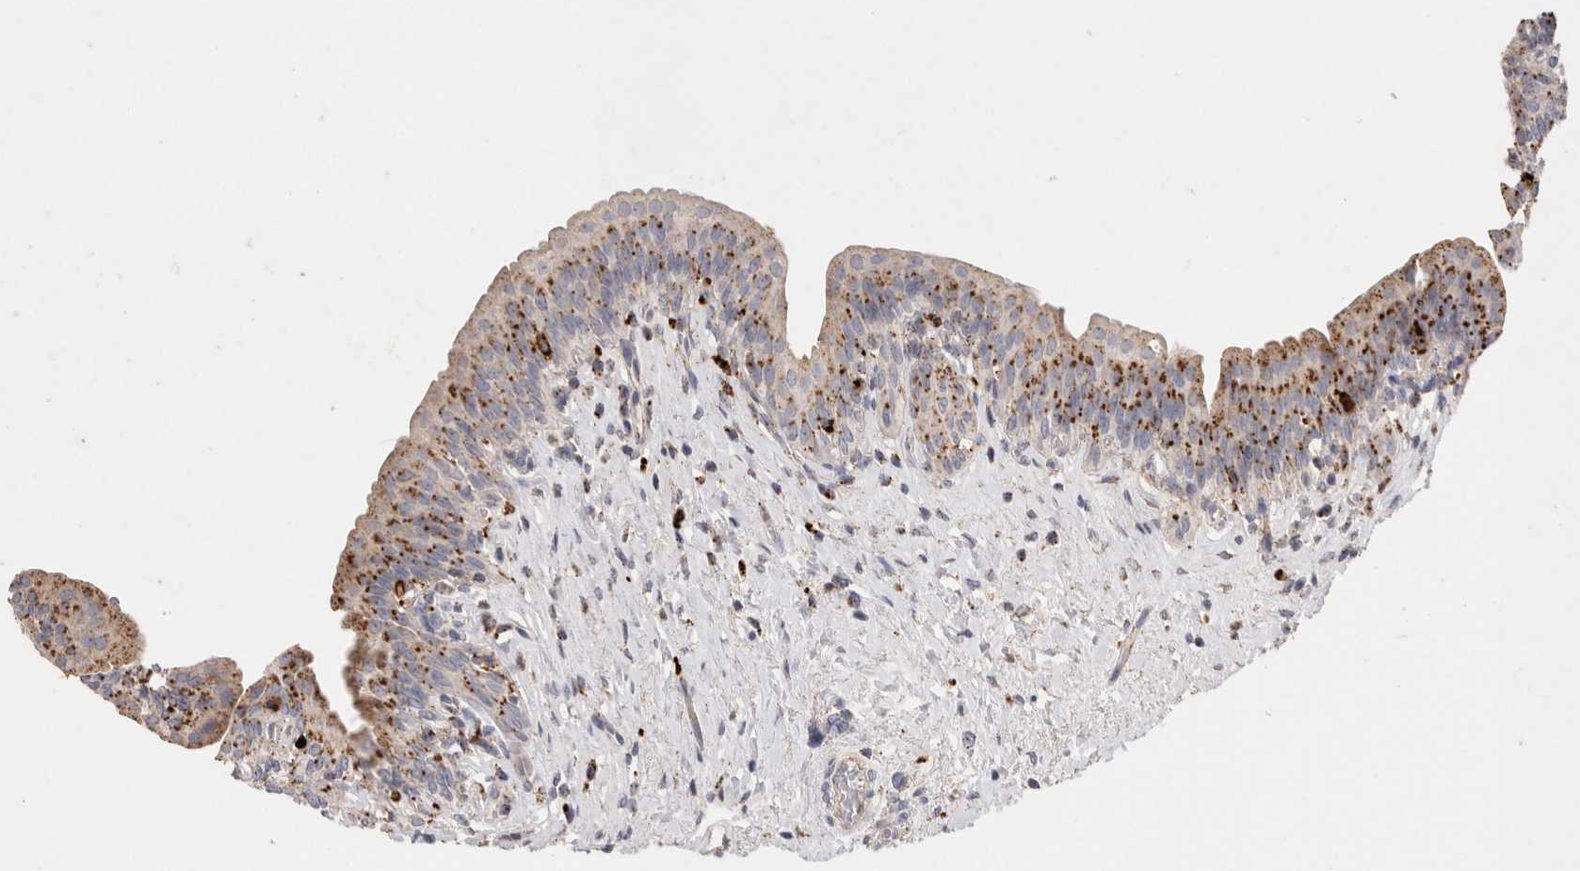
{"staining": {"intensity": "moderate", "quantity": ">75%", "location": "cytoplasmic/membranous"}, "tissue": "urinary bladder", "cell_type": "Urothelial cells", "image_type": "normal", "snomed": [{"axis": "morphology", "description": "Normal tissue, NOS"}, {"axis": "topography", "description": "Urinary bladder"}], "caption": "Urothelial cells demonstrate moderate cytoplasmic/membranous staining in approximately >75% of cells in unremarkable urinary bladder.", "gene": "CTSA", "patient": {"sex": "male", "age": 83}}